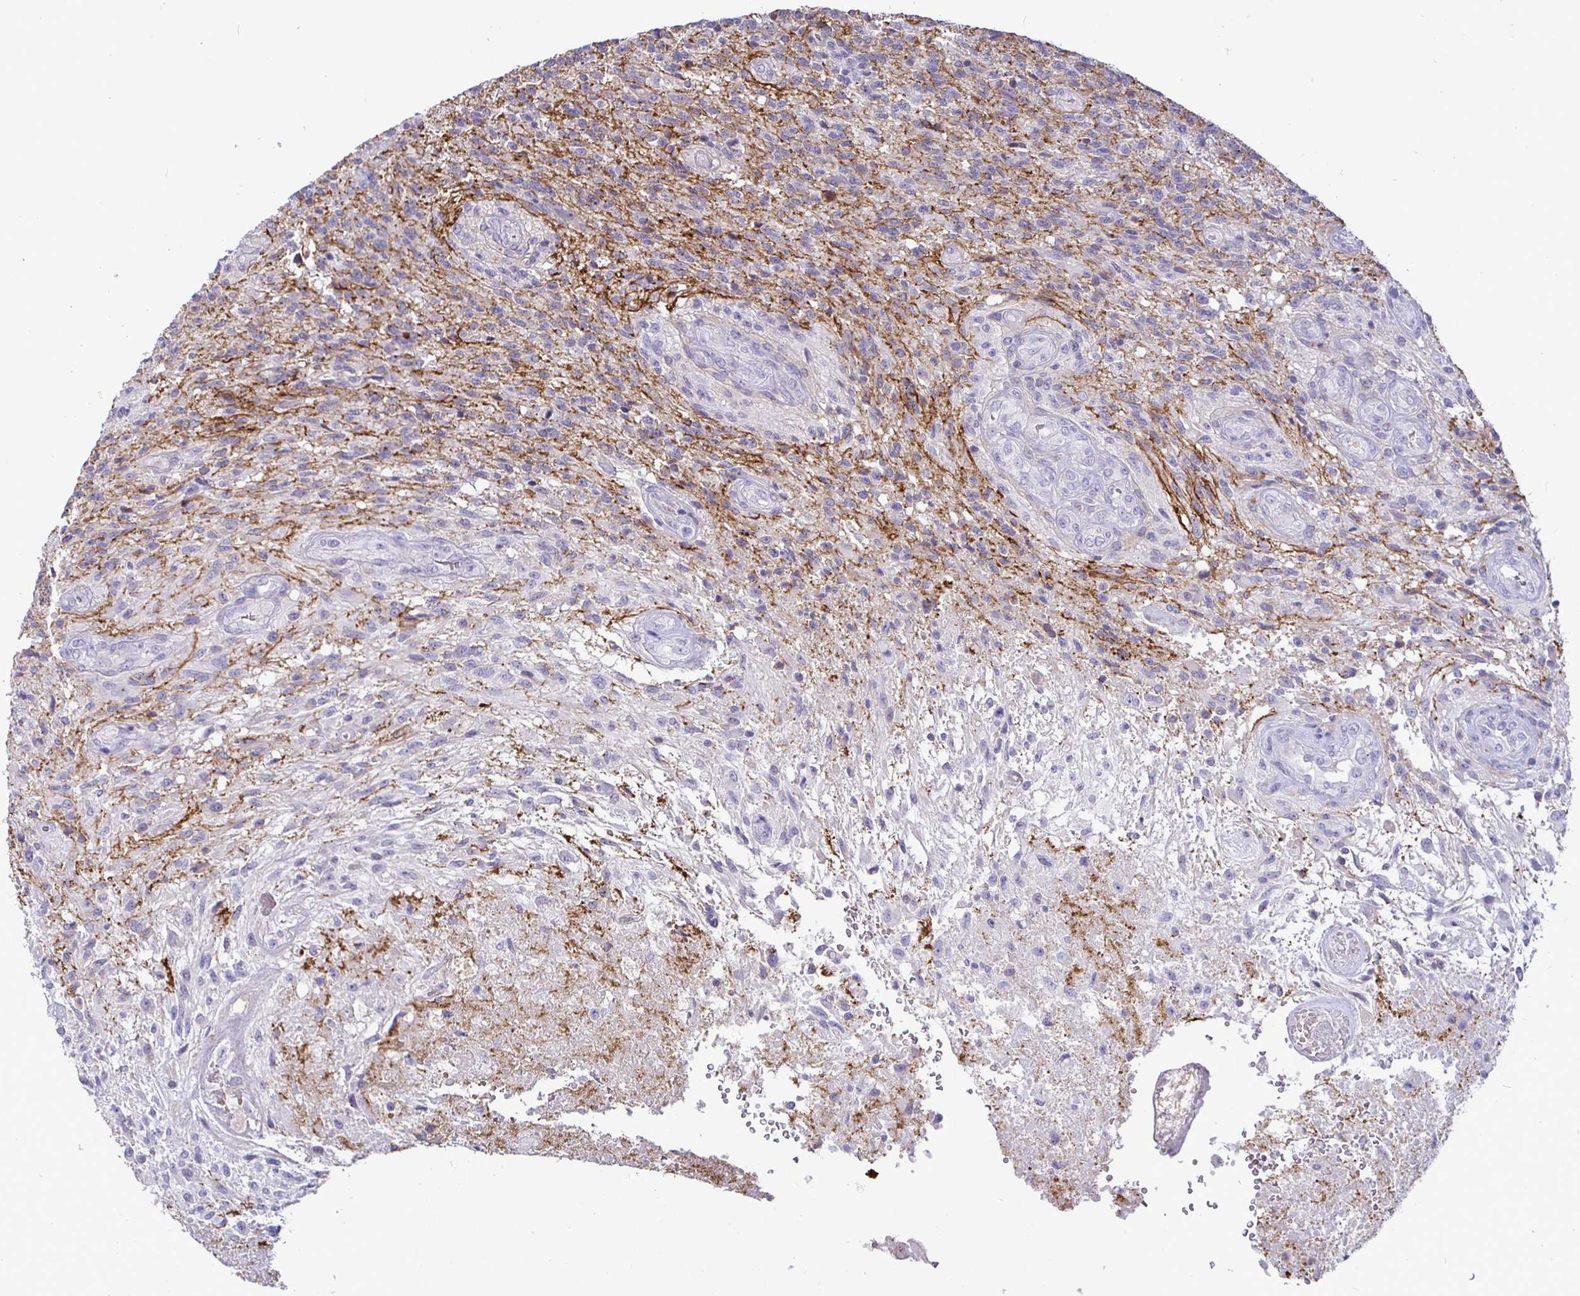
{"staining": {"intensity": "negative", "quantity": "none", "location": "none"}, "tissue": "glioma", "cell_type": "Tumor cells", "image_type": "cancer", "snomed": [{"axis": "morphology", "description": "Glioma, malignant, High grade"}, {"axis": "topography", "description": "Brain"}], "caption": "IHC histopathology image of glioma stained for a protein (brown), which shows no positivity in tumor cells.", "gene": "SIRPA", "patient": {"sex": "male", "age": 56}}